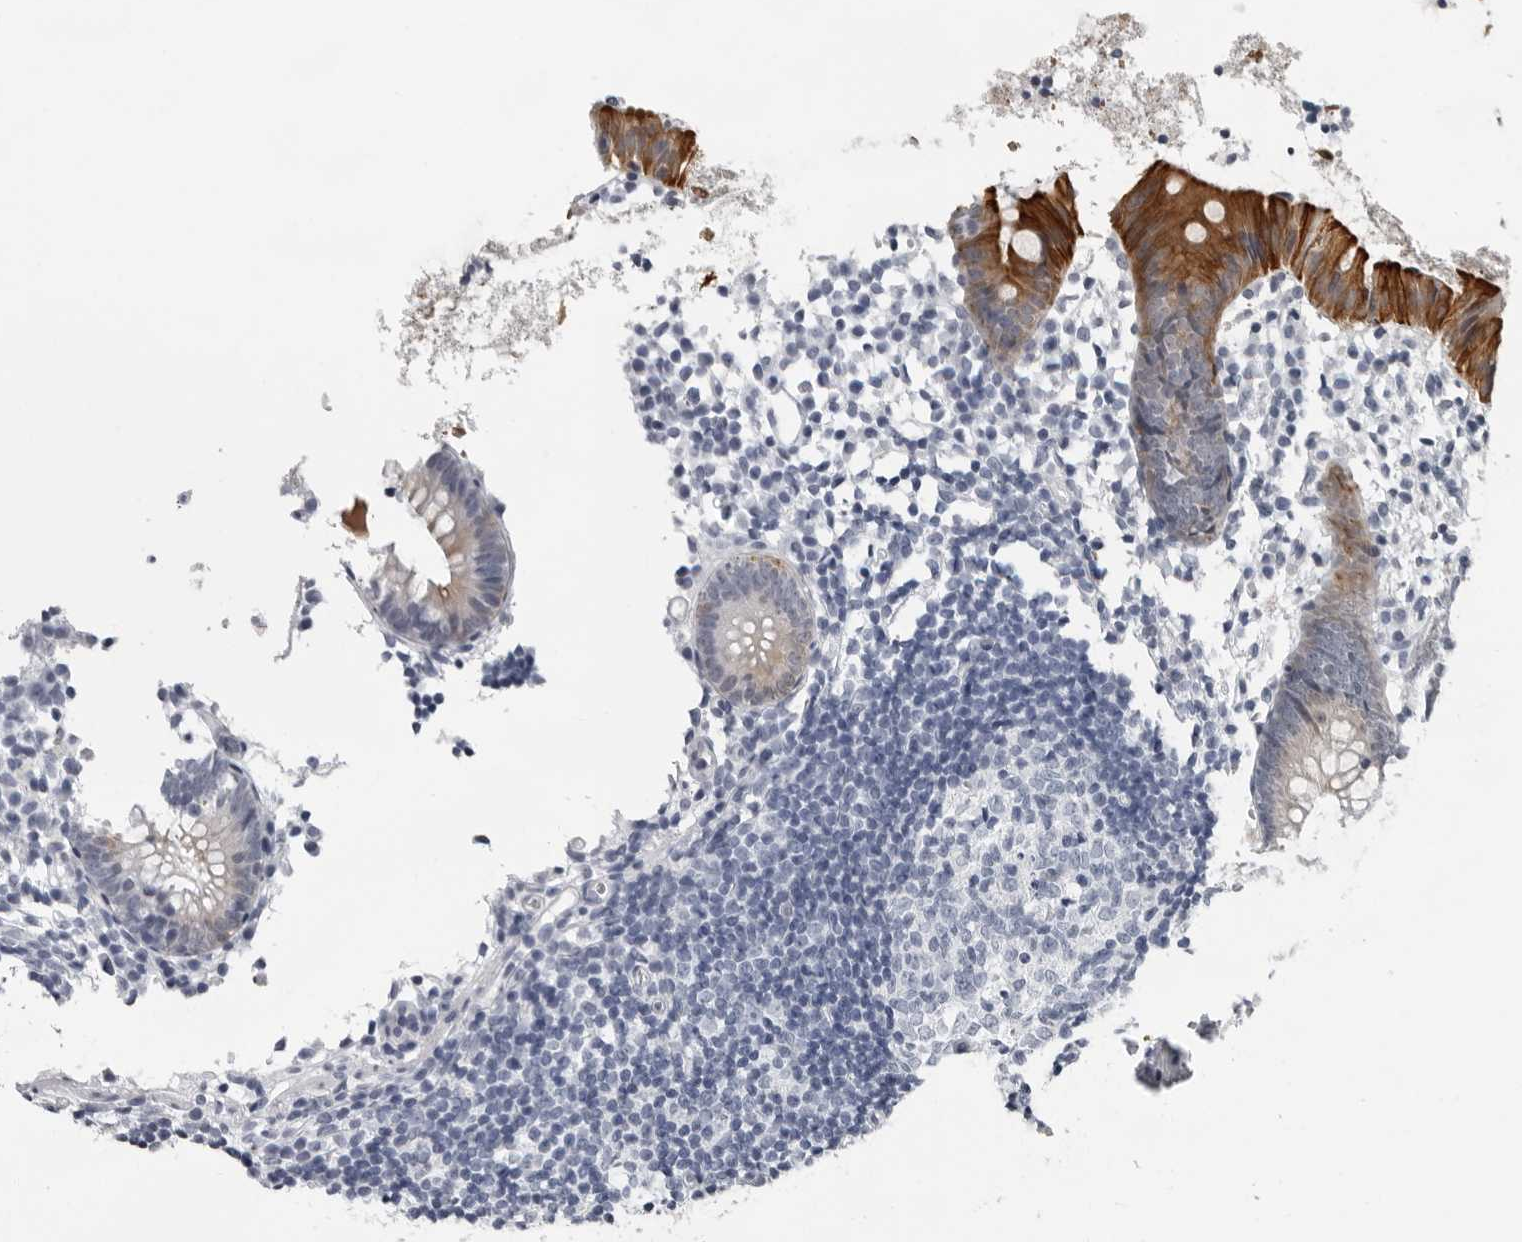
{"staining": {"intensity": "moderate", "quantity": "25%-75%", "location": "cytoplasmic/membranous"}, "tissue": "appendix", "cell_type": "Glandular cells", "image_type": "normal", "snomed": [{"axis": "morphology", "description": "Normal tissue, NOS"}, {"axis": "topography", "description": "Appendix"}], "caption": "Immunohistochemistry of benign appendix displays medium levels of moderate cytoplasmic/membranous expression in about 25%-75% of glandular cells.", "gene": "CCDC28B", "patient": {"sex": "female", "age": 20}}